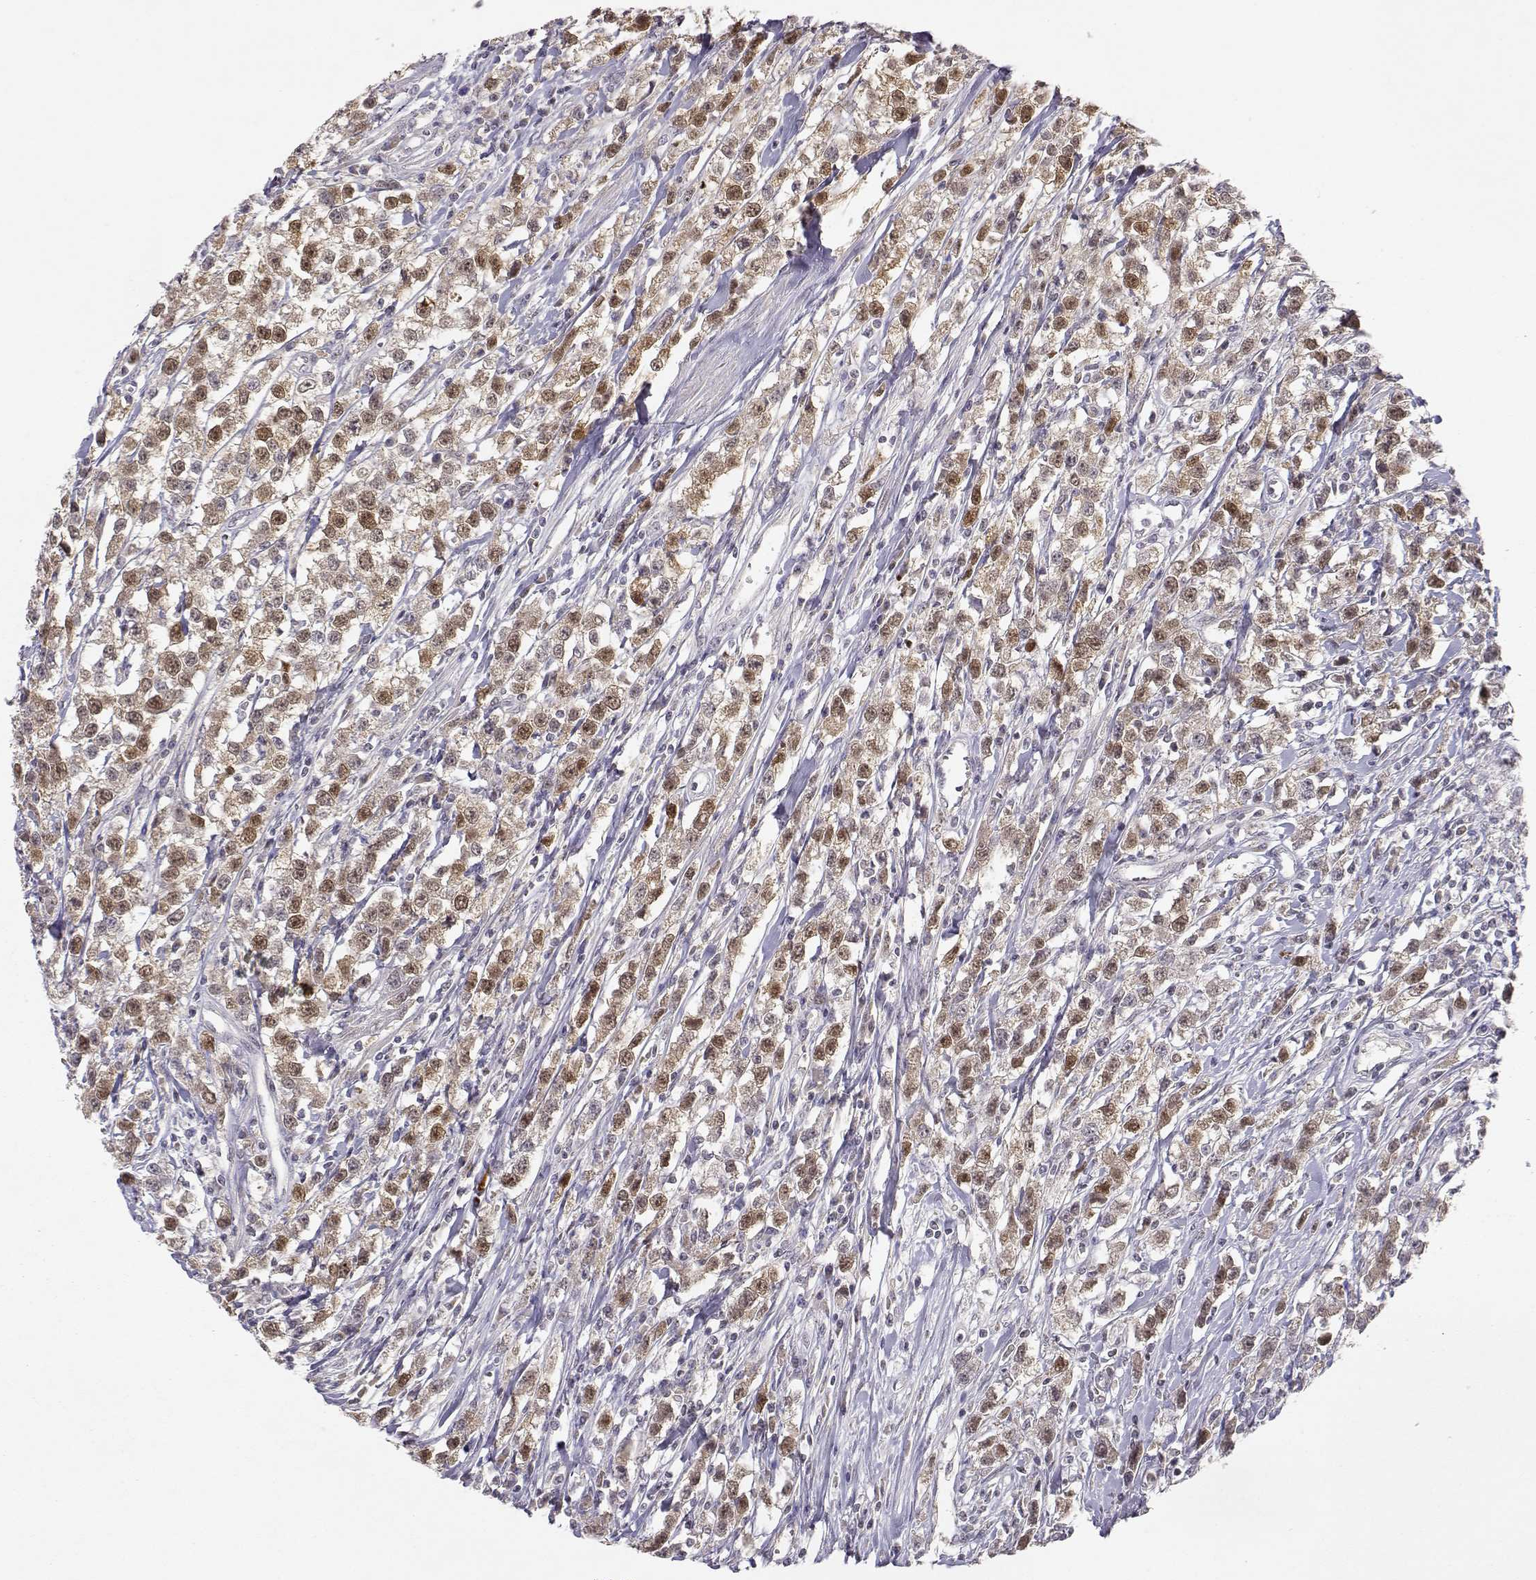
{"staining": {"intensity": "moderate", "quantity": ">75%", "location": "cytoplasmic/membranous,nuclear"}, "tissue": "testis cancer", "cell_type": "Tumor cells", "image_type": "cancer", "snomed": [{"axis": "morphology", "description": "Seminoma, NOS"}, {"axis": "topography", "description": "Testis"}], "caption": "Testis seminoma stained with immunohistochemistry demonstrates moderate cytoplasmic/membranous and nuclear expression in about >75% of tumor cells.", "gene": "RAD51", "patient": {"sex": "male", "age": 59}}